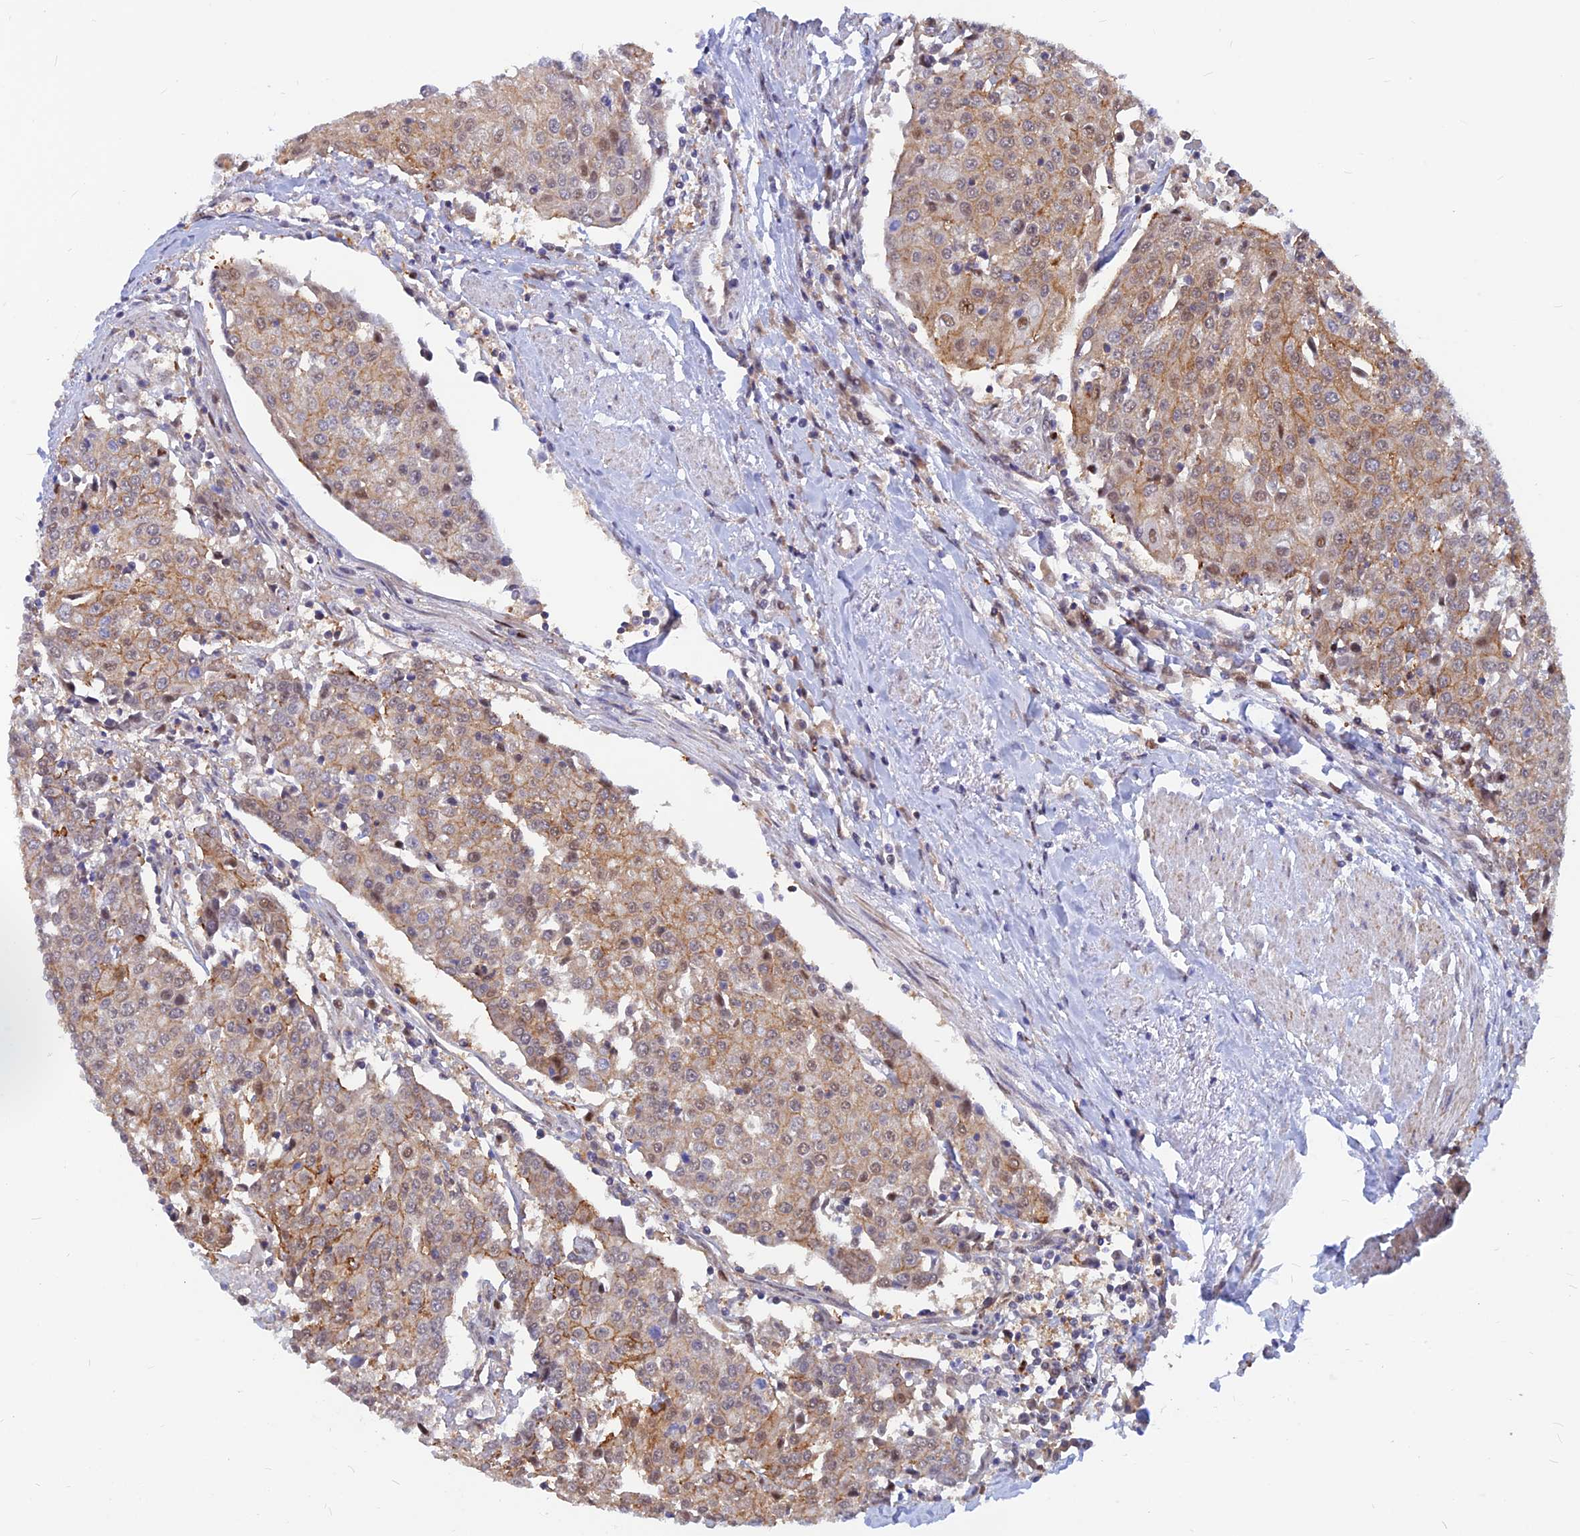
{"staining": {"intensity": "moderate", "quantity": "25%-75%", "location": "cytoplasmic/membranous,nuclear"}, "tissue": "urothelial cancer", "cell_type": "Tumor cells", "image_type": "cancer", "snomed": [{"axis": "morphology", "description": "Urothelial carcinoma, High grade"}, {"axis": "topography", "description": "Urinary bladder"}], "caption": "High-magnification brightfield microscopy of urothelial carcinoma (high-grade) stained with DAB (3,3'-diaminobenzidine) (brown) and counterstained with hematoxylin (blue). tumor cells exhibit moderate cytoplasmic/membranous and nuclear expression is present in approximately25%-75% of cells.", "gene": "DNAJC16", "patient": {"sex": "female", "age": 85}}